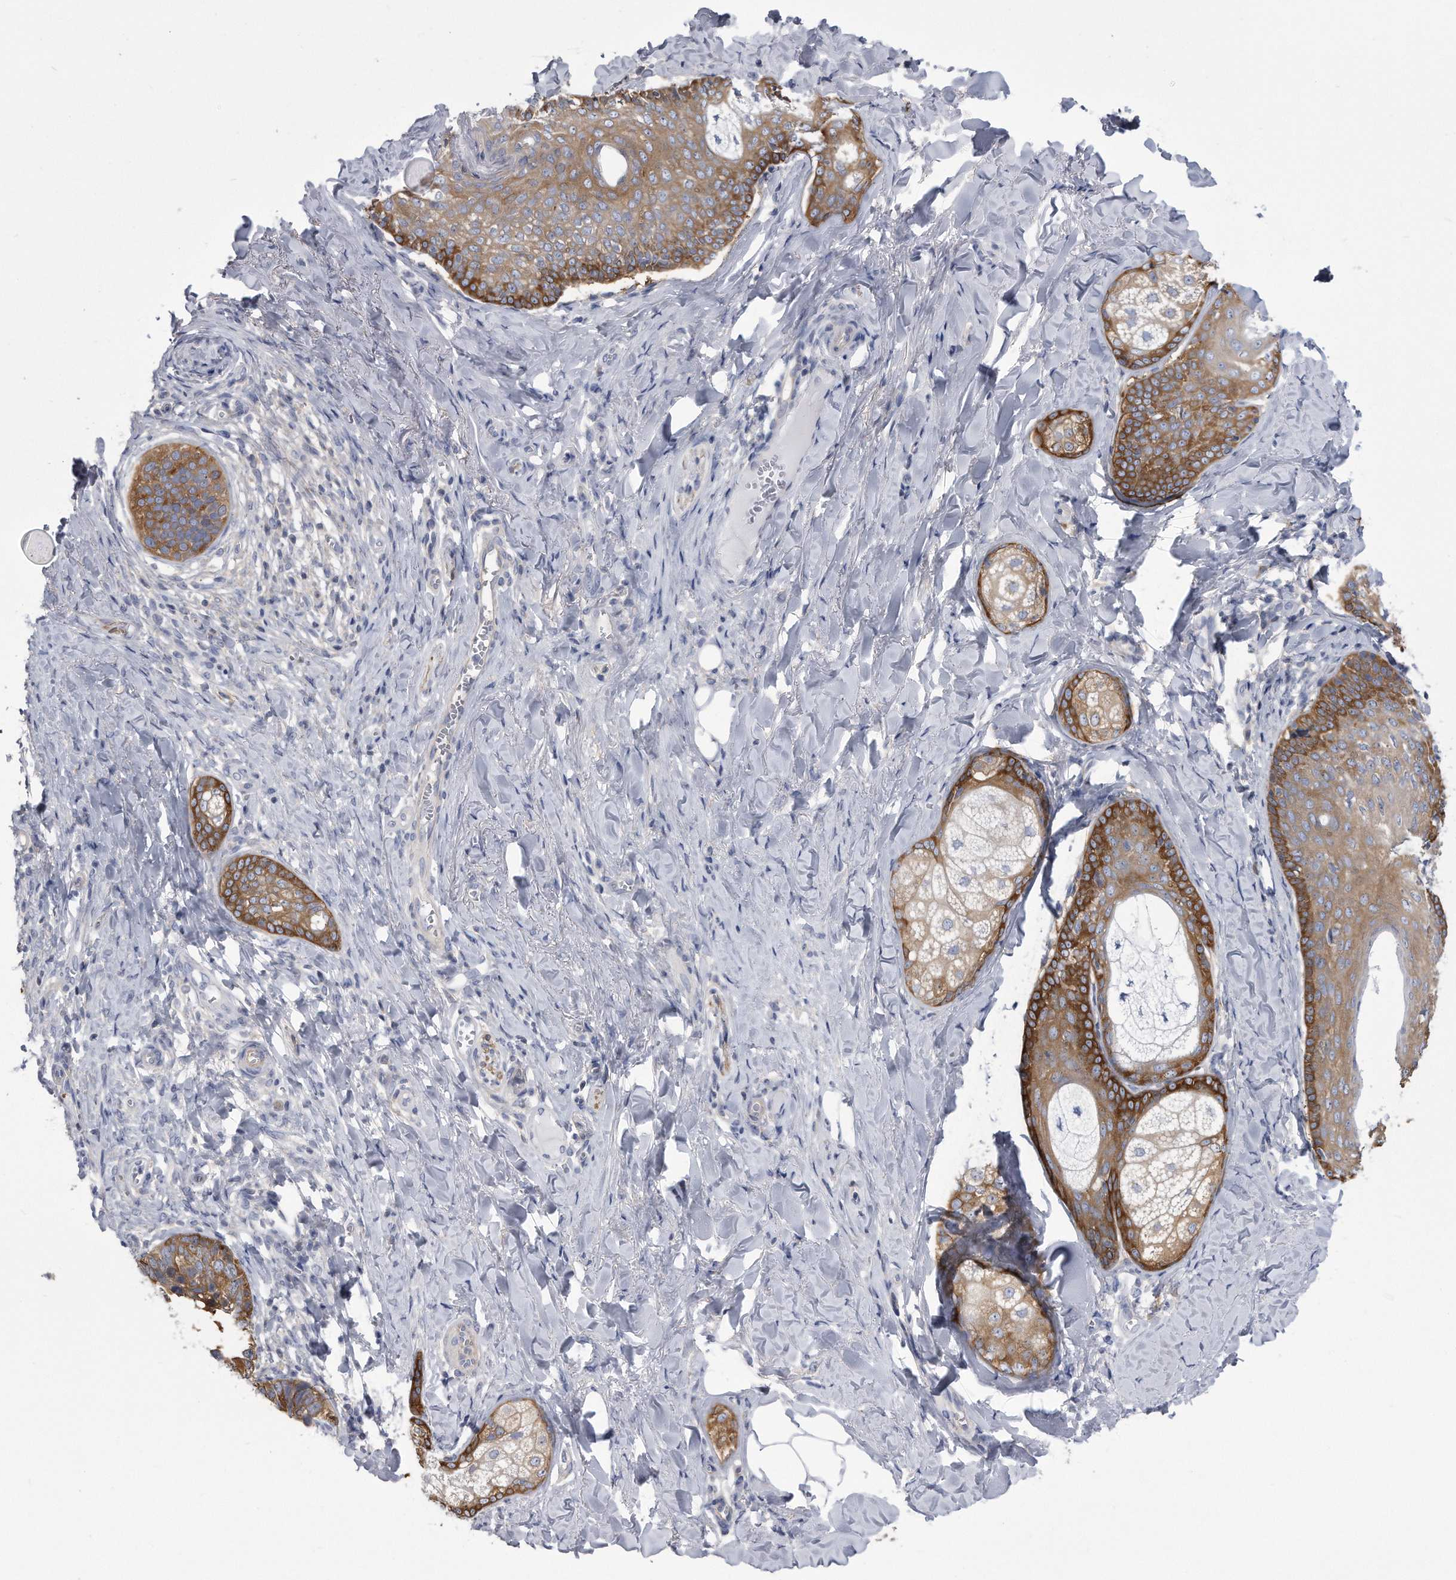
{"staining": {"intensity": "strong", "quantity": "25%-75%", "location": "cytoplasmic/membranous"}, "tissue": "skin cancer", "cell_type": "Tumor cells", "image_type": "cancer", "snomed": [{"axis": "morphology", "description": "Basal cell carcinoma"}, {"axis": "topography", "description": "Skin"}], "caption": "Strong cytoplasmic/membranous staining is seen in about 25%-75% of tumor cells in skin cancer.", "gene": "PYGB", "patient": {"sex": "male", "age": 62}}